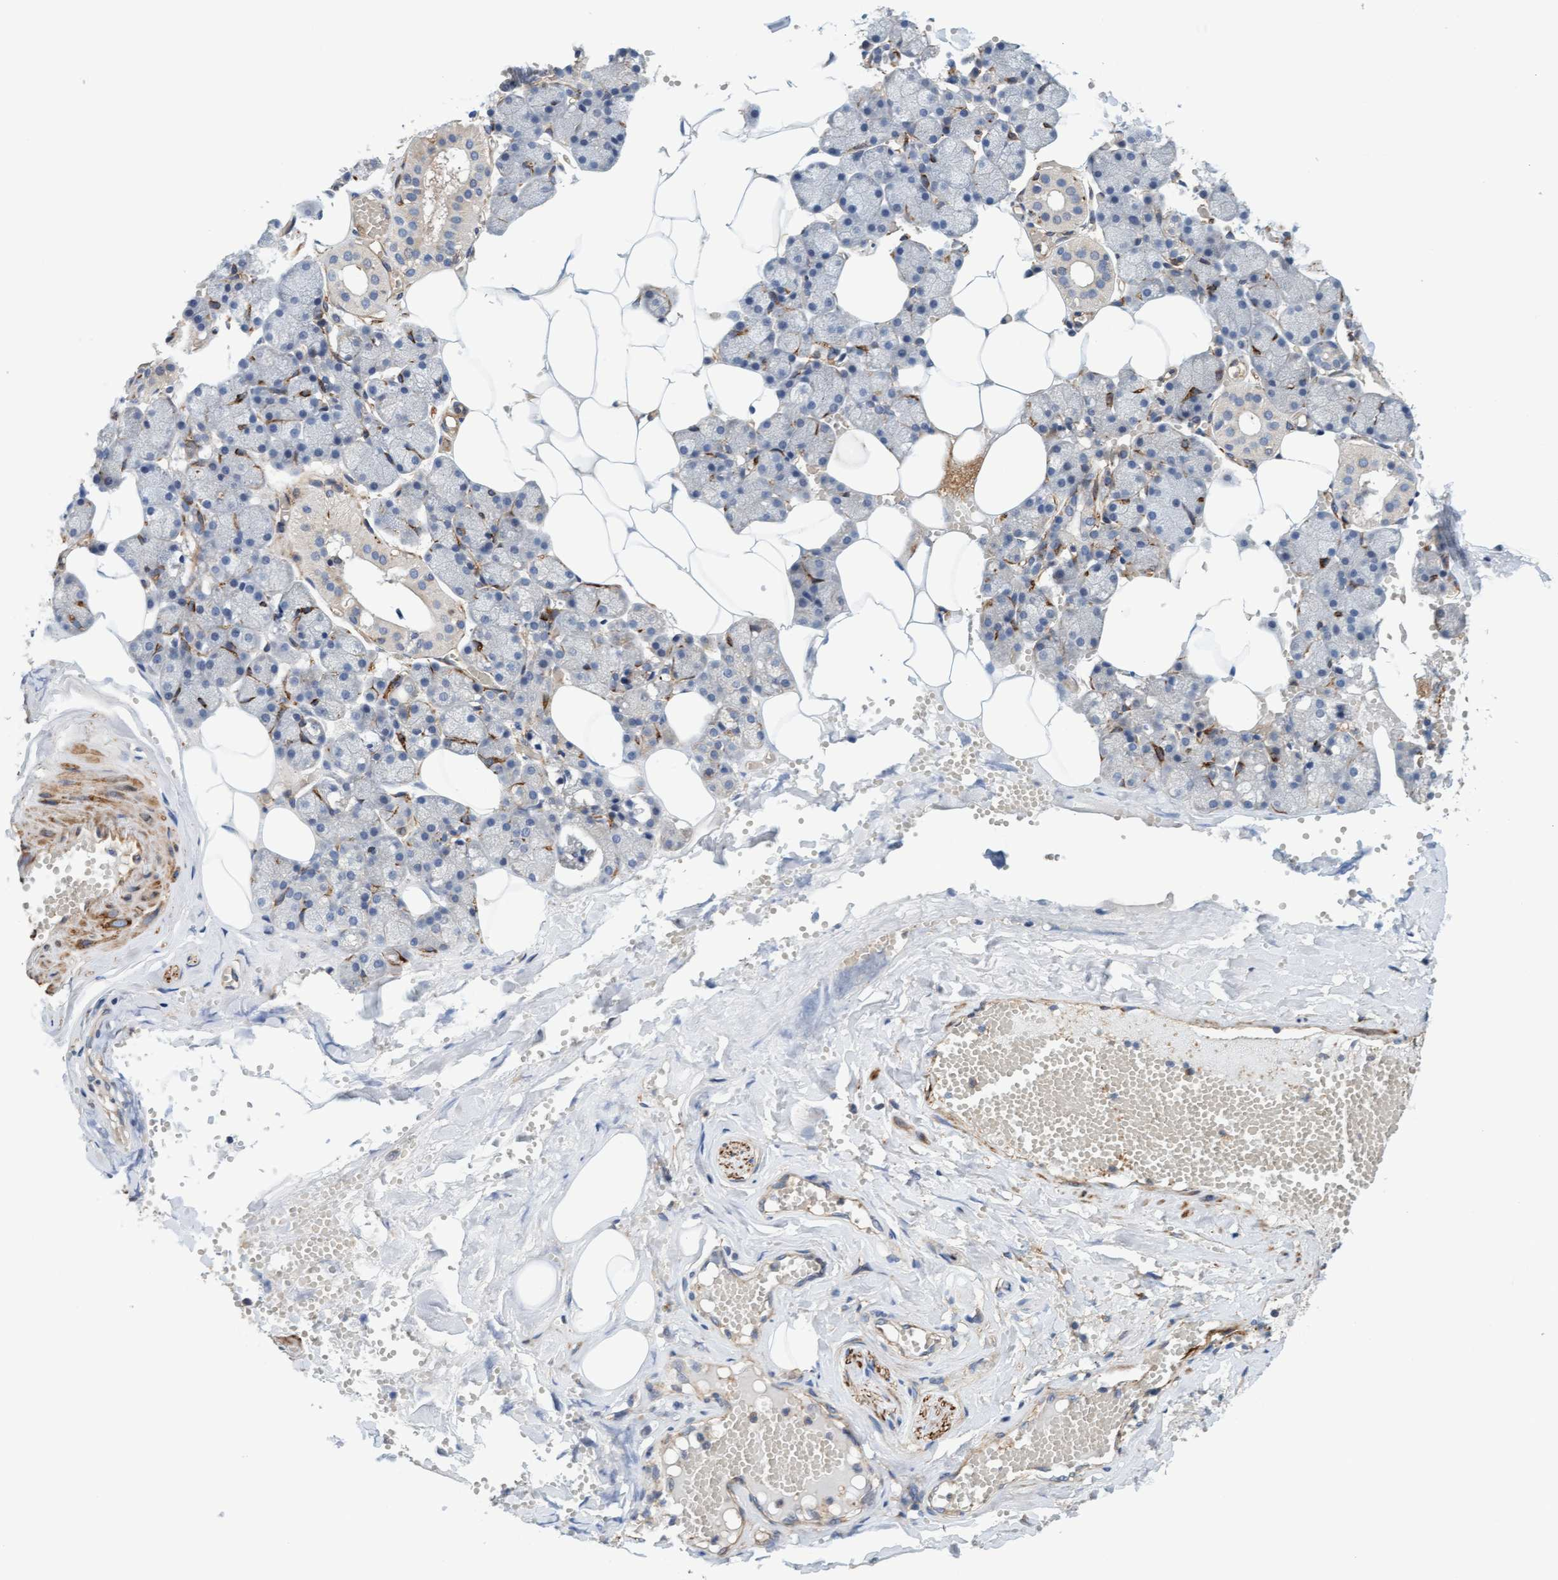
{"staining": {"intensity": "negative", "quantity": "none", "location": "none"}, "tissue": "salivary gland", "cell_type": "Glandular cells", "image_type": "normal", "snomed": [{"axis": "morphology", "description": "Normal tissue, NOS"}, {"axis": "topography", "description": "Salivary gland"}], "caption": "Micrograph shows no significant protein positivity in glandular cells of normal salivary gland.", "gene": "FMNL3", "patient": {"sex": "male", "age": 62}}